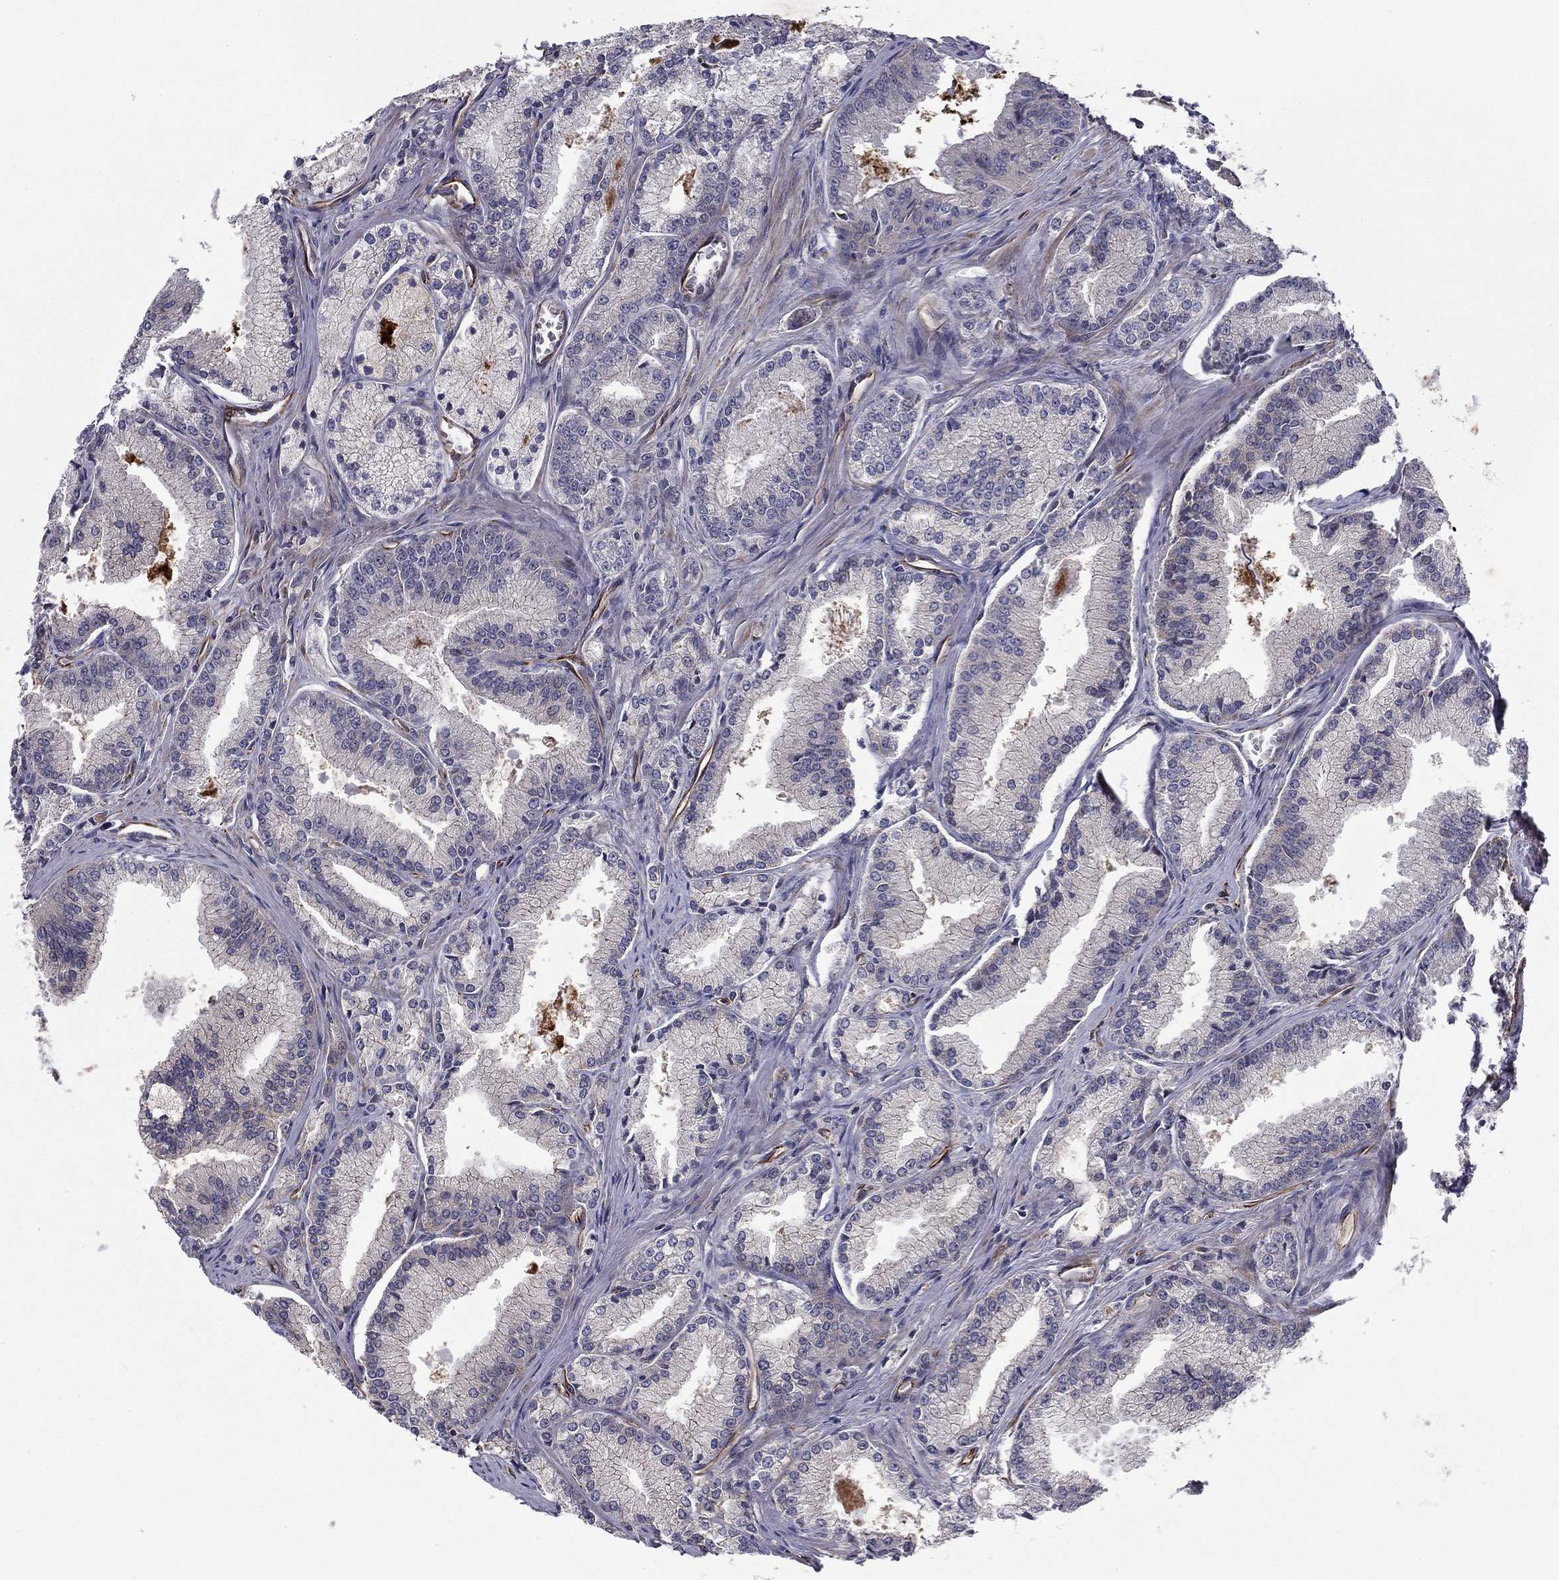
{"staining": {"intensity": "negative", "quantity": "none", "location": "none"}, "tissue": "prostate cancer", "cell_type": "Tumor cells", "image_type": "cancer", "snomed": [{"axis": "morphology", "description": "Adenocarcinoma, NOS"}, {"axis": "morphology", "description": "Adenocarcinoma, High grade"}, {"axis": "topography", "description": "Prostate"}], "caption": "Immunohistochemistry of prostate cancer (adenocarcinoma) shows no expression in tumor cells. Nuclei are stained in blue.", "gene": "CLSTN1", "patient": {"sex": "male", "age": 70}}